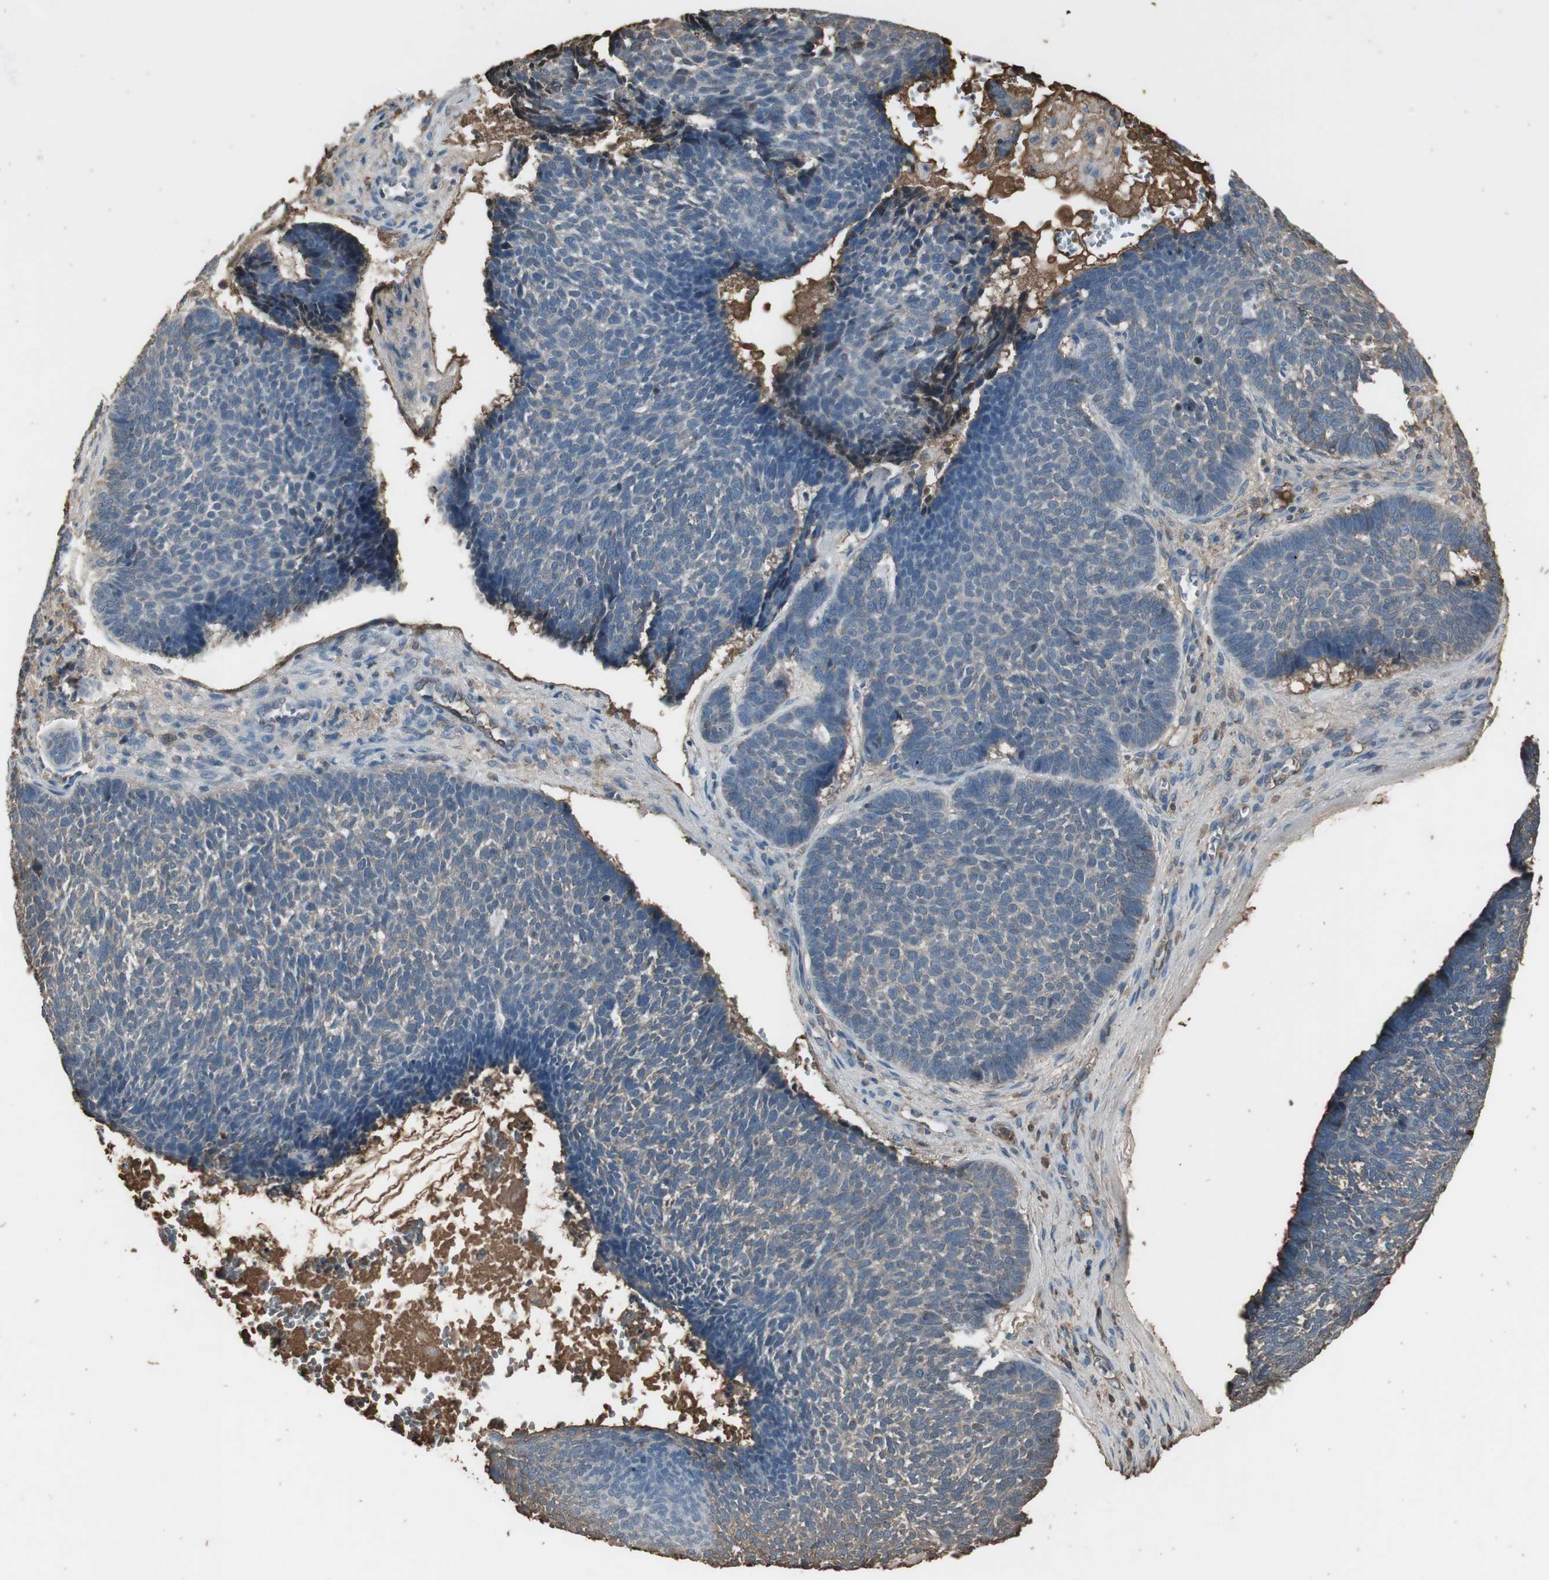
{"staining": {"intensity": "negative", "quantity": "none", "location": "none"}, "tissue": "skin cancer", "cell_type": "Tumor cells", "image_type": "cancer", "snomed": [{"axis": "morphology", "description": "Basal cell carcinoma"}, {"axis": "topography", "description": "Skin"}], "caption": "Micrograph shows no protein positivity in tumor cells of basal cell carcinoma (skin) tissue. The staining was performed using DAB (3,3'-diaminobenzidine) to visualize the protein expression in brown, while the nuclei were stained in blue with hematoxylin (Magnification: 20x).", "gene": "MMP14", "patient": {"sex": "male", "age": 84}}